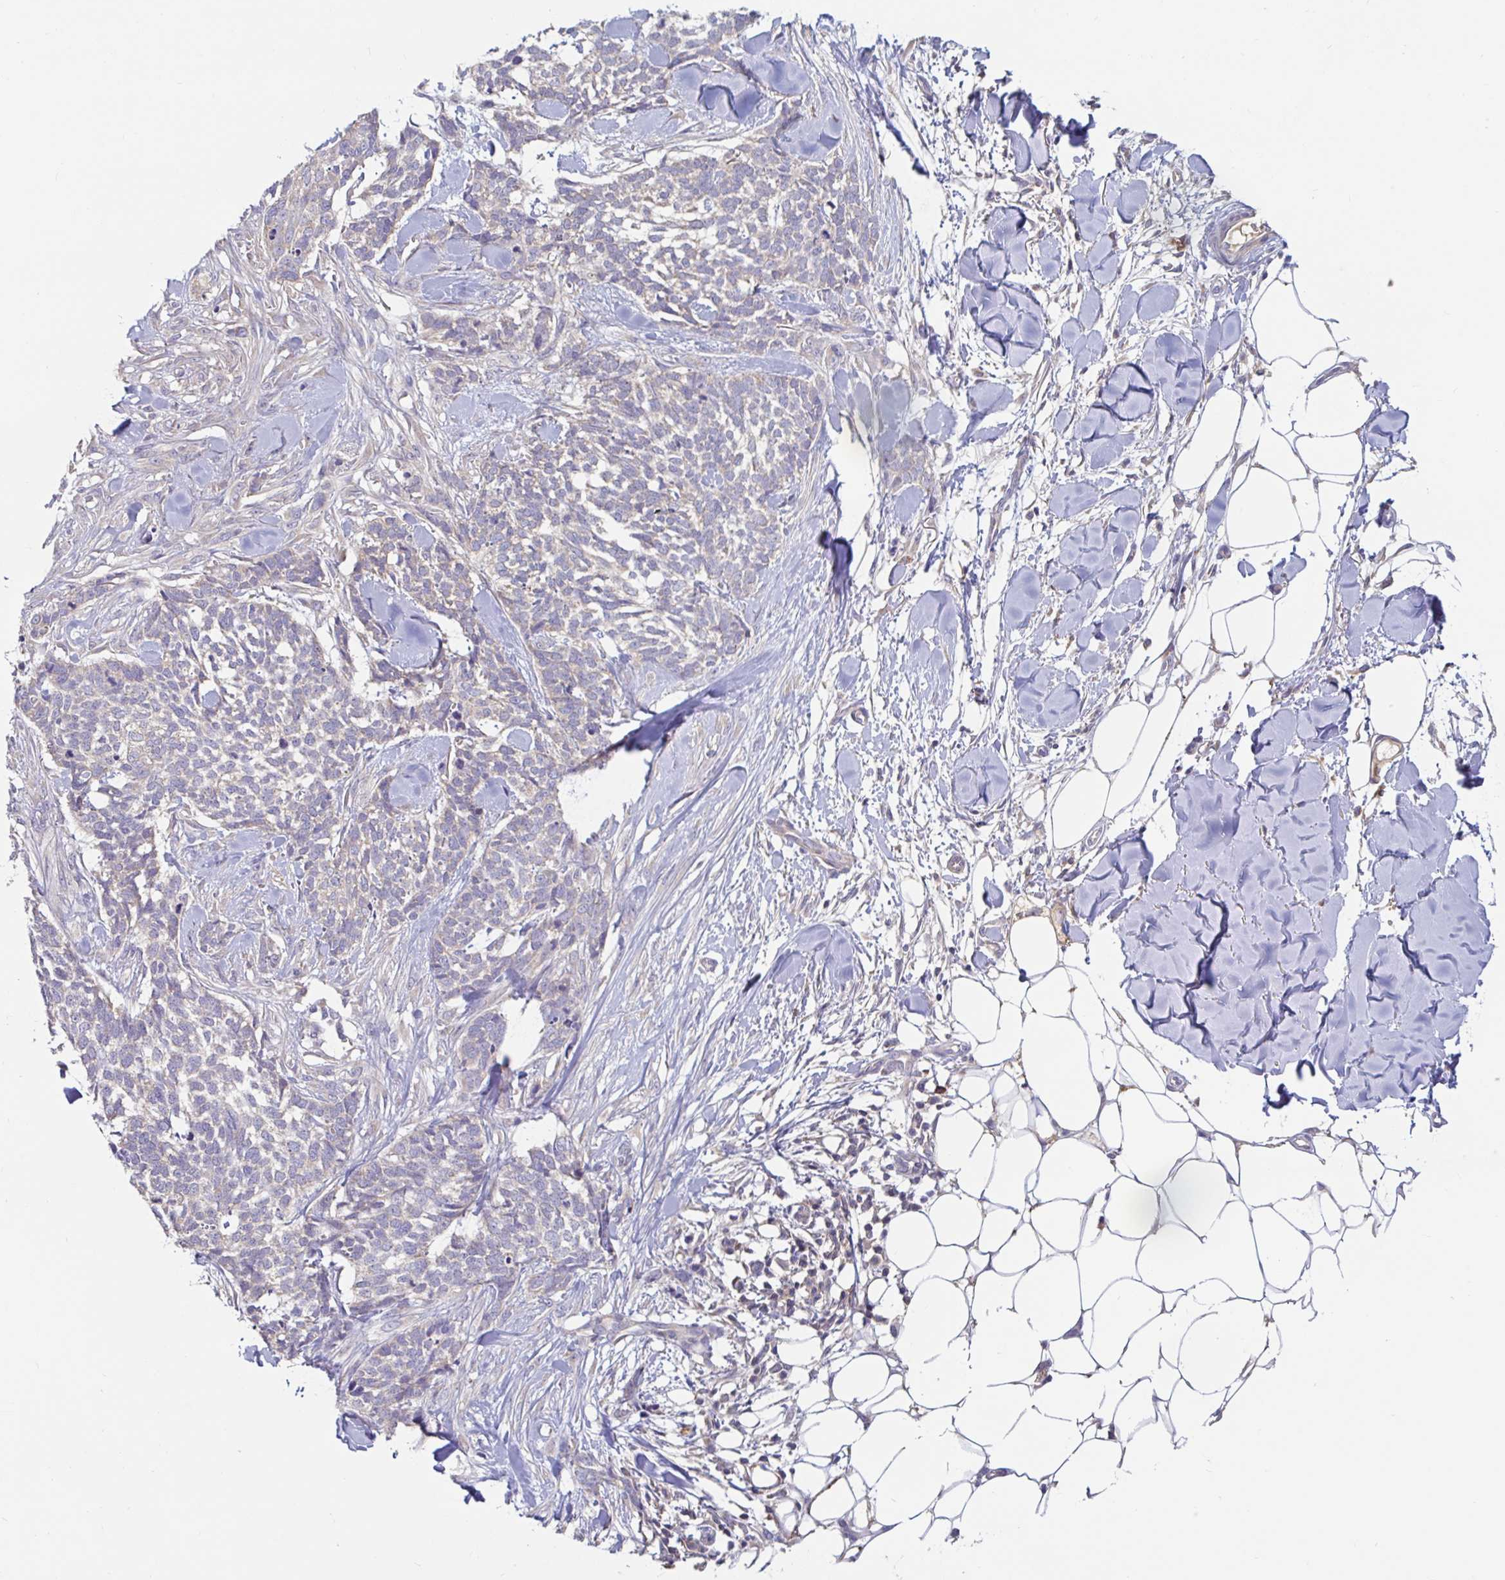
{"staining": {"intensity": "negative", "quantity": "none", "location": "none"}, "tissue": "skin cancer", "cell_type": "Tumor cells", "image_type": "cancer", "snomed": [{"axis": "morphology", "description": "Basal cell carcinoma"}, {"axis": "topography", "description": "Skin"}], "caption": "Immunohistochemistry (IHC) histopathology image of skin basal cell carcinoma stained for a protein (brown), which reveals no staining in tumor cells.", "gene": "LARP1", "patient": {"sex": "female", "age": 59}}